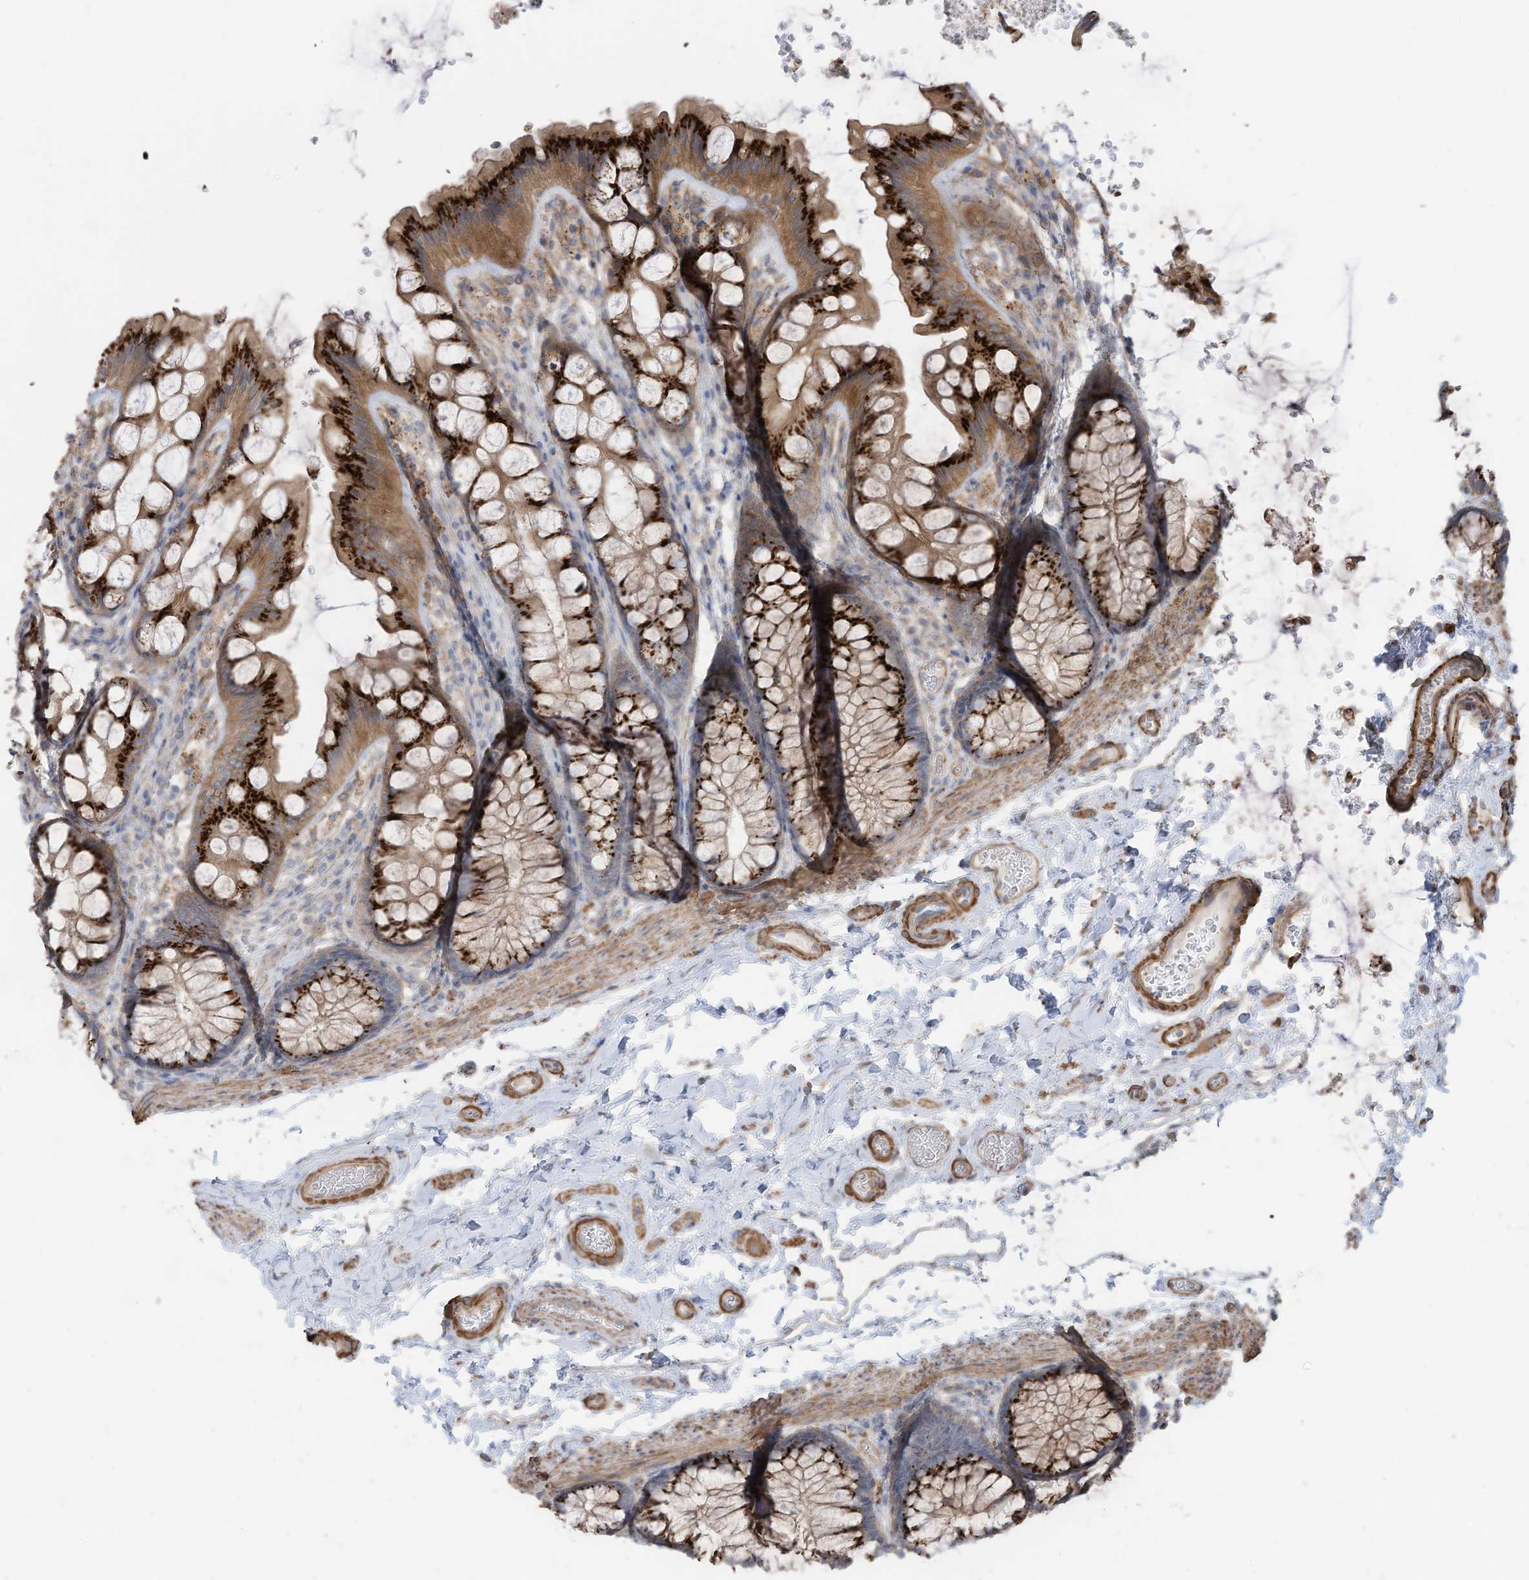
{"staining": {"intensity": "weak", "quantity": ">75%", "location": "cytoplasmic/membranous"}, "tissue": "colon", "cell_type": "Endothelial cells", "image_type": "normal", "snomed": [{"axis": "morphology", "description": "Normal tissue, NOS"}, {"axis": "topography", "description": "Colon"}], "caption": "The photomicrograph shows a brown stain indicating the presence of a protein in the cytoplasmic/membranous of endothelial cells in colon. (brown staining indicates protein expression, while blue staining denotes nuclei).", "gene": "SLC17A7", "patient": {"sex": "male", "age": 47}}